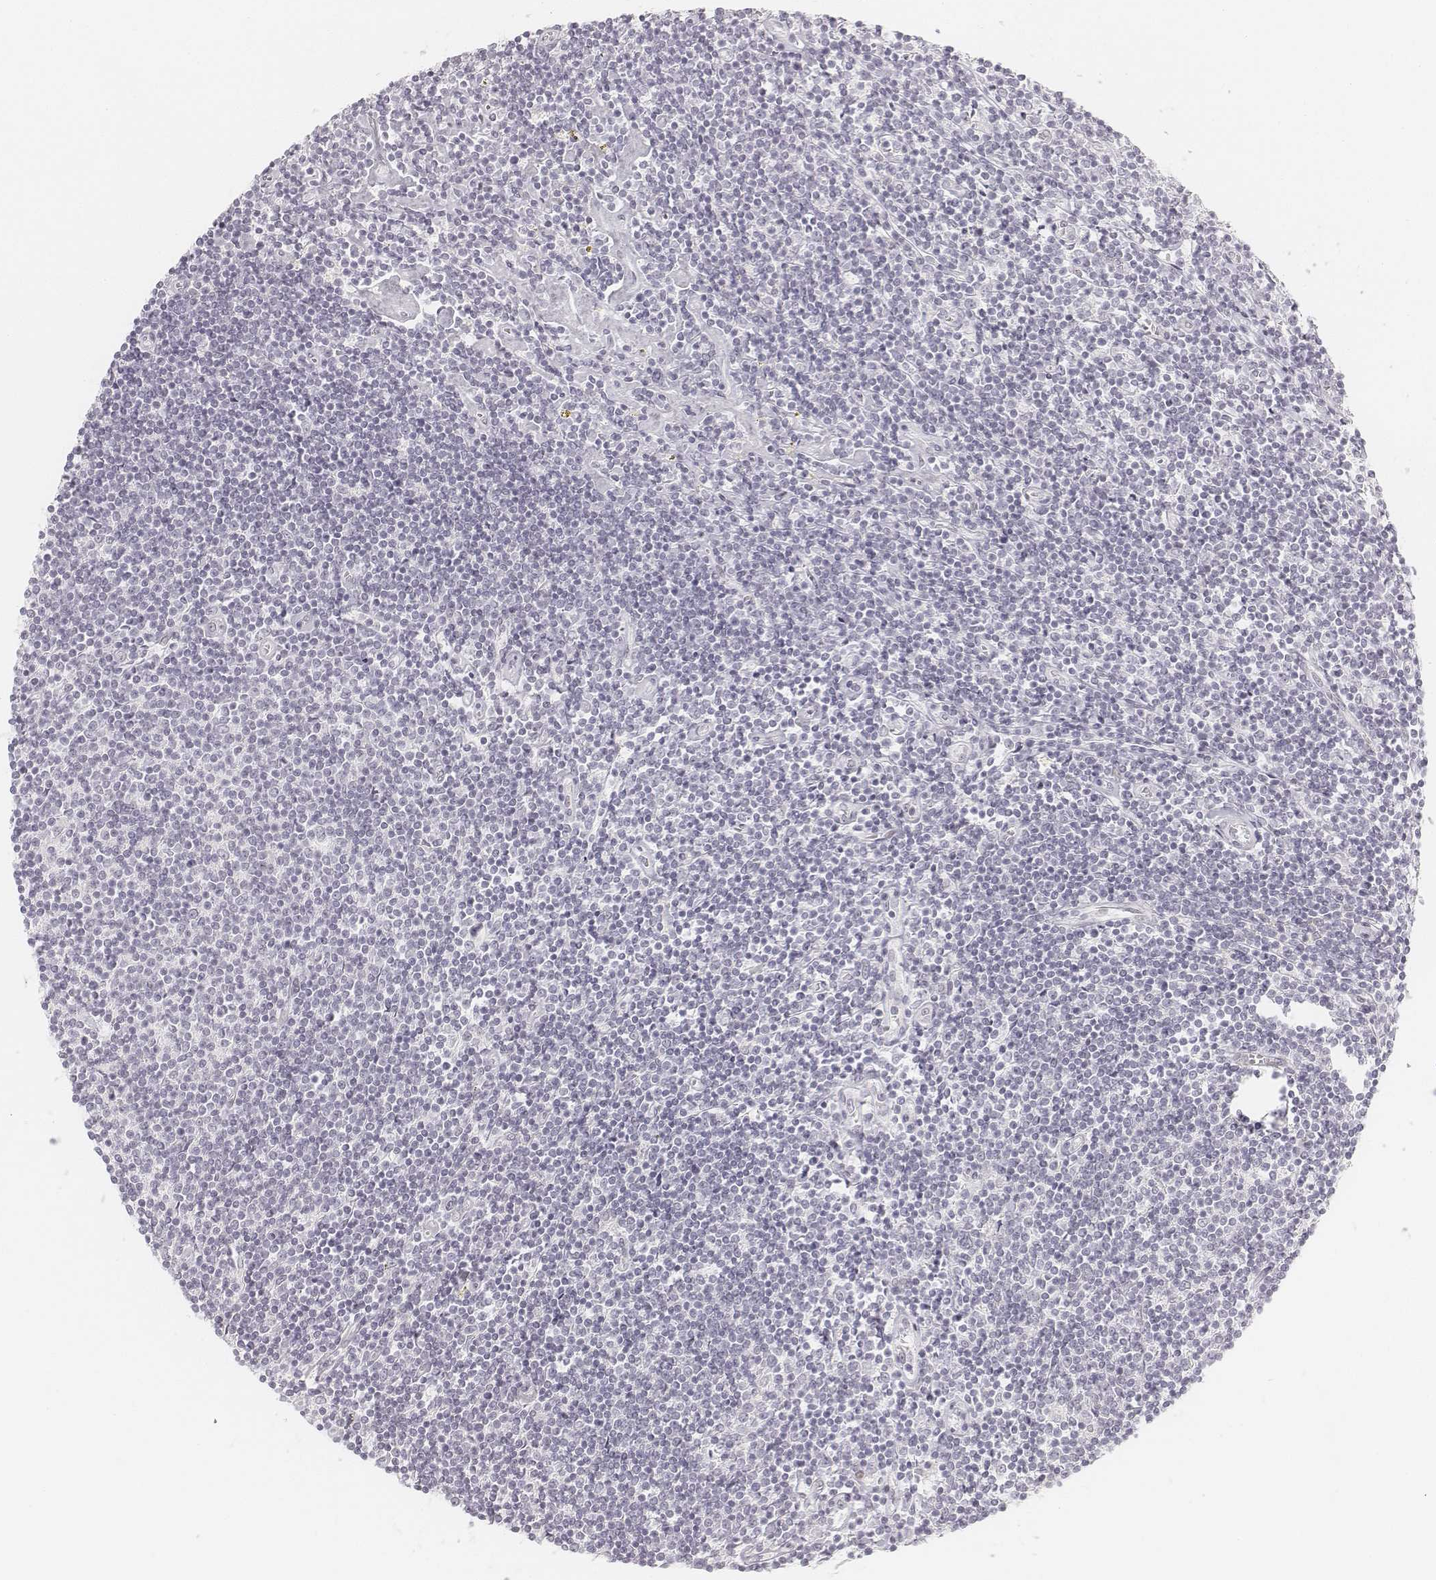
{"staining": {"intensity": "negative", "quantity": "none", "location": "none"}, "tissue": "lymphoma", "cell_type": "Tumor cells", "image_type": "cancer", "snomed": [{"axis": "morphology", "description": "Hodgkin's disease, NOS"}, {"axis": "topography", "description": "Lymph node"}], "caption": "DAB (3,3'-diaminobenzidine) immunohistochemical staining of lymphoma demonstrates no significant expression in tumor cells.", "gene": "KRTAP2-1", "patient": {"sex": "male", "age": 40}}